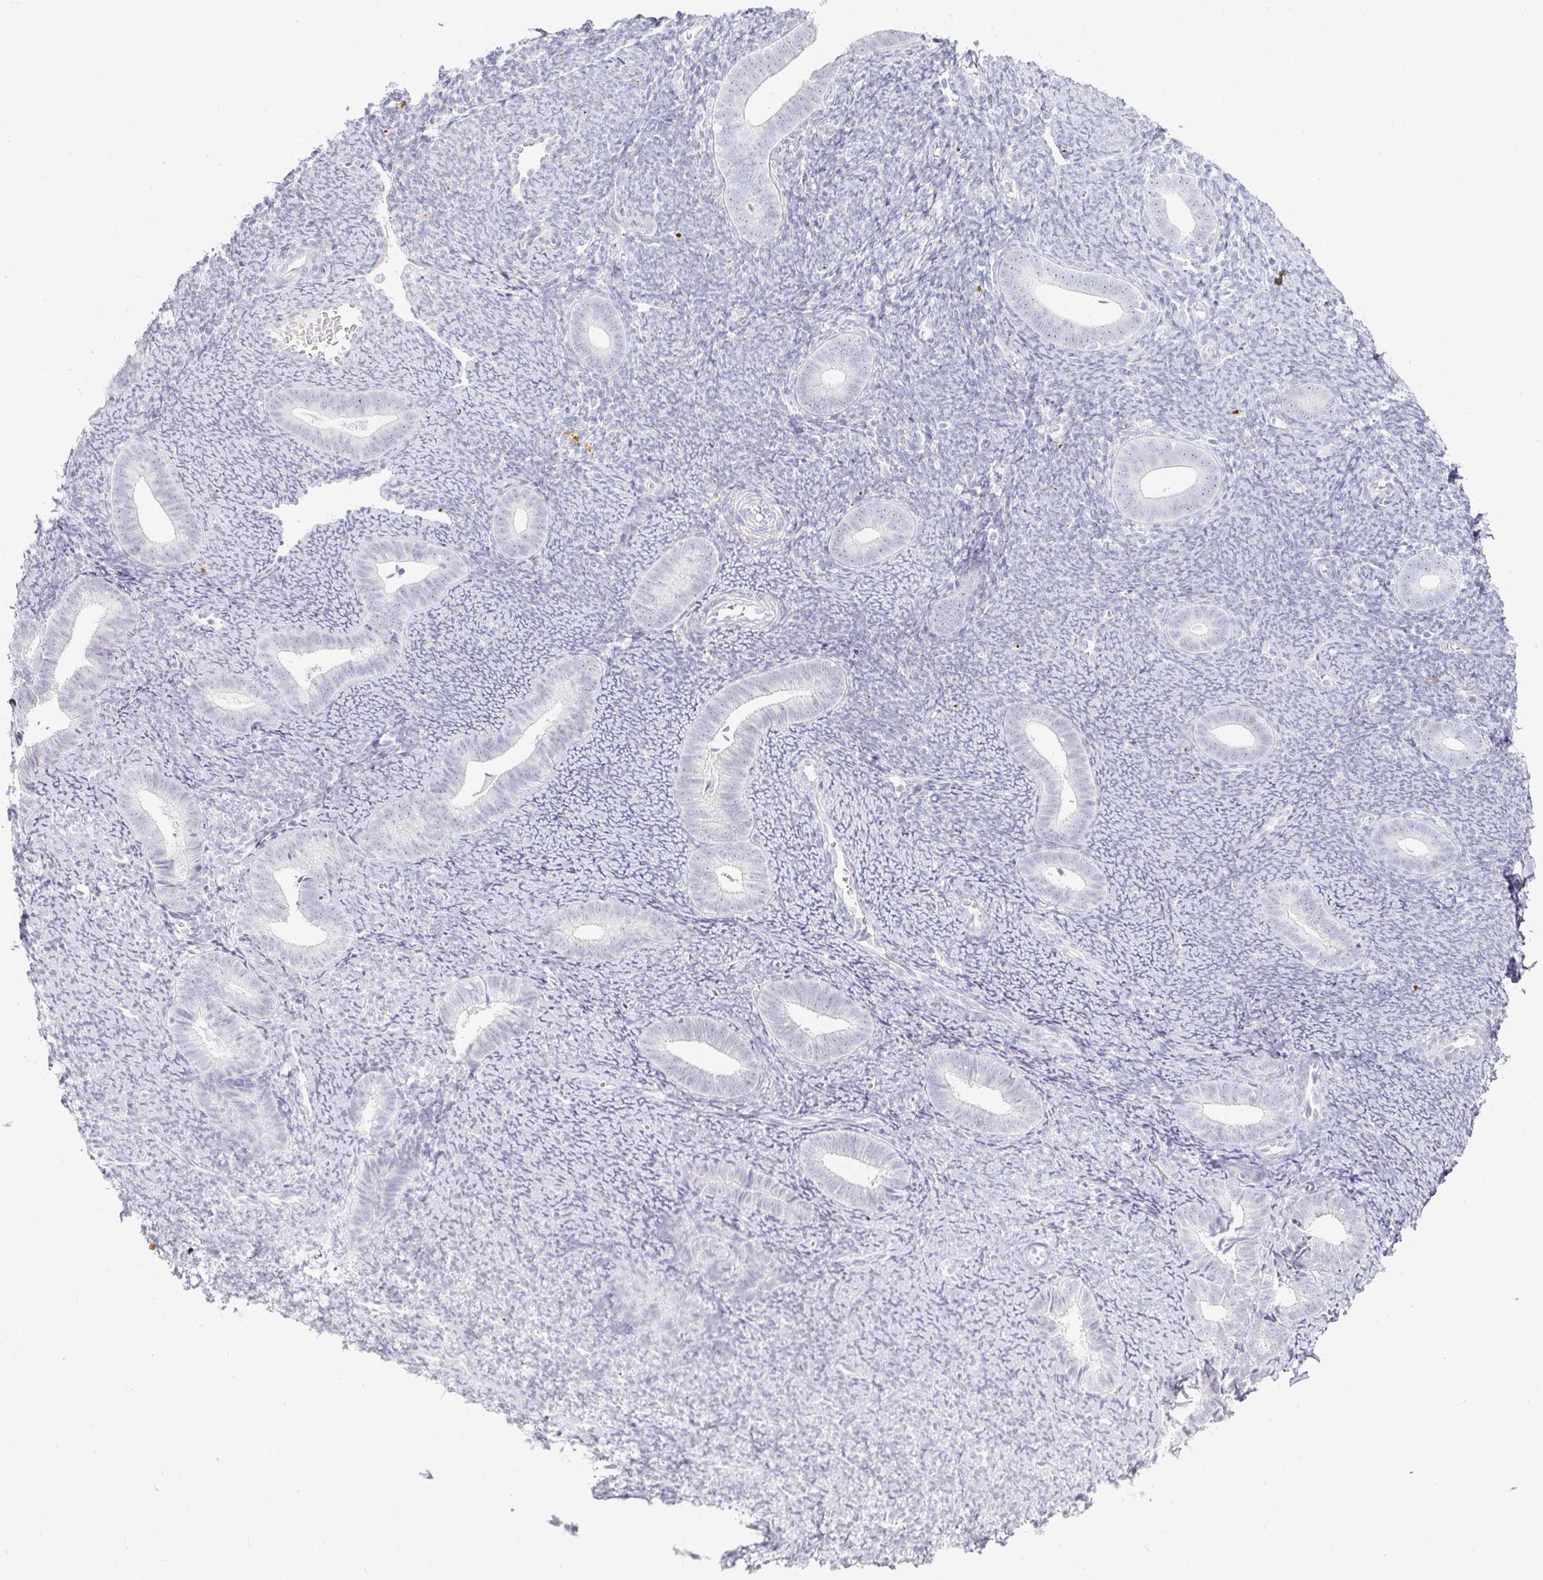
{"staining": {"intensity": "negative", "quantity": "none", "location": "none"}, "tissue": "endometrium", "cell_type": "Cells in endometrial stroma", "image_type": "normal", "snomed": [{"axis": "morphology", "description": "Normal tissue, NOS"}, {"axis": "topography", "description": "Endometrium"}], "caption": "Immunohistochemistry image of benign endometrium: endometrium stained with DAB (3,3'-diaminobenzidine) shows no significant protein expression in cells in endometrial stroma.", "gene": "ACAN", "patient": {"sex": "female", "age": 39}}